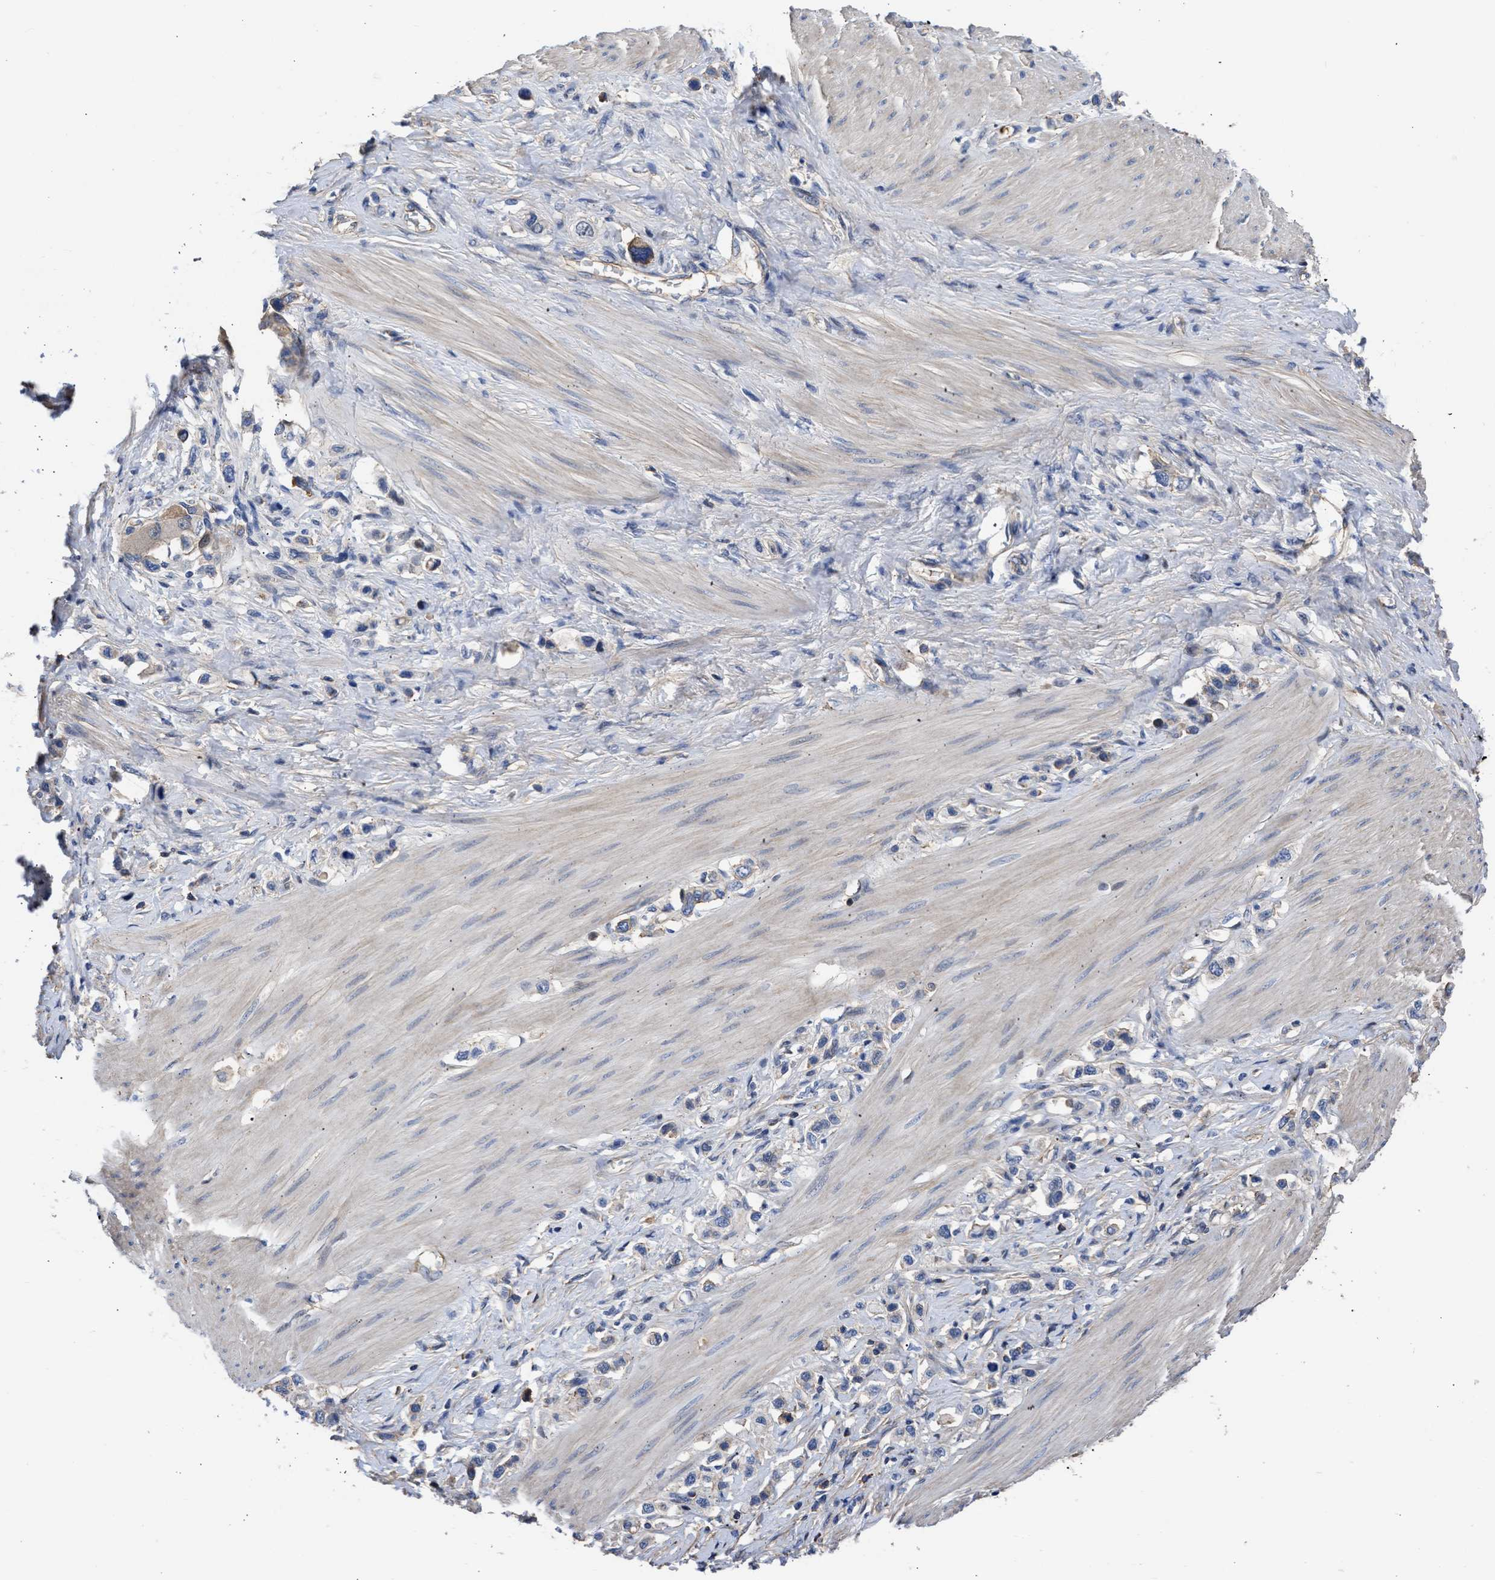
{"staining": {"intensity": "negative", "quantity": "none", "location": "none"}, "tissue": "stomach cancer", "cell_type": "Tumor cells", "image_type": "cancer", "snomed": [{"axis": "morphology", "description": "Adenocarcinoma, NOS"}, {"axis": "topography", "description": "Stomach"}], "caption": "Immunohistochemistry histopathology image of human adenocarcinoma (stomach) stained for a protein (brown), which shows no staining in tumor cells.", "gene": "MAS1L", "patient": {"sex": "female", "age": 65}}